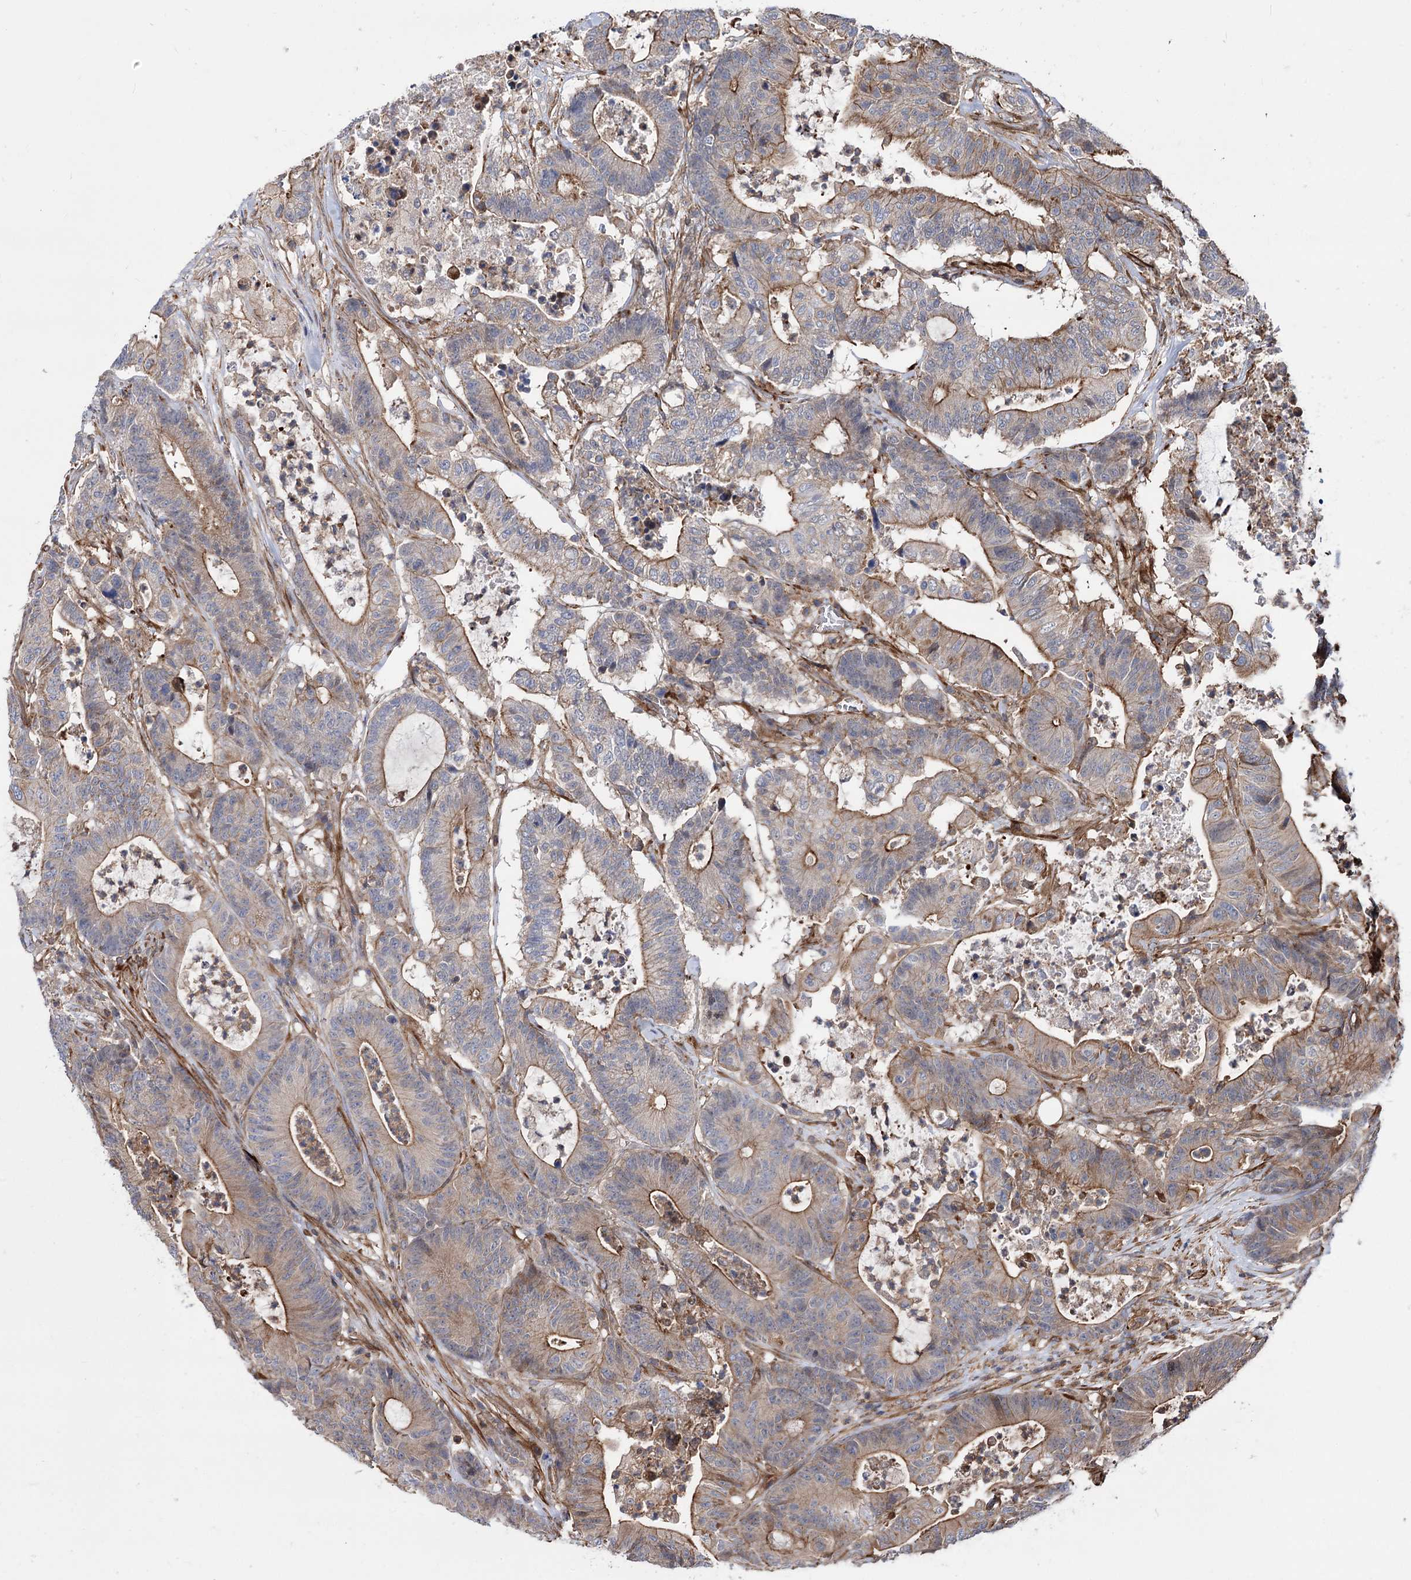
{"staining": {"intensity": "moderate", "quantity": ">75%", "location": "cytoplasmic/membranous"}, "tissue": "colorectal cancer", "cell_type": "Tumor cells", "image_type": "cancer", "snomed": [{"axis": "morphology", "description": "Adenocarcinoma, NOS"}, {"axis": "topography", "description": "Colon"}], "caption": "High-power microscopy captured an IHC image of adenocarcinoma (colorectal), revealing moderate cytoplasmic/membranous staining in about >75% of tumor cells. Immunohistochemistry stains the protein in brown and the nuclei are stained blue.", "gene": "DPP3", "patient": {"sex": "female", "age": 84}}